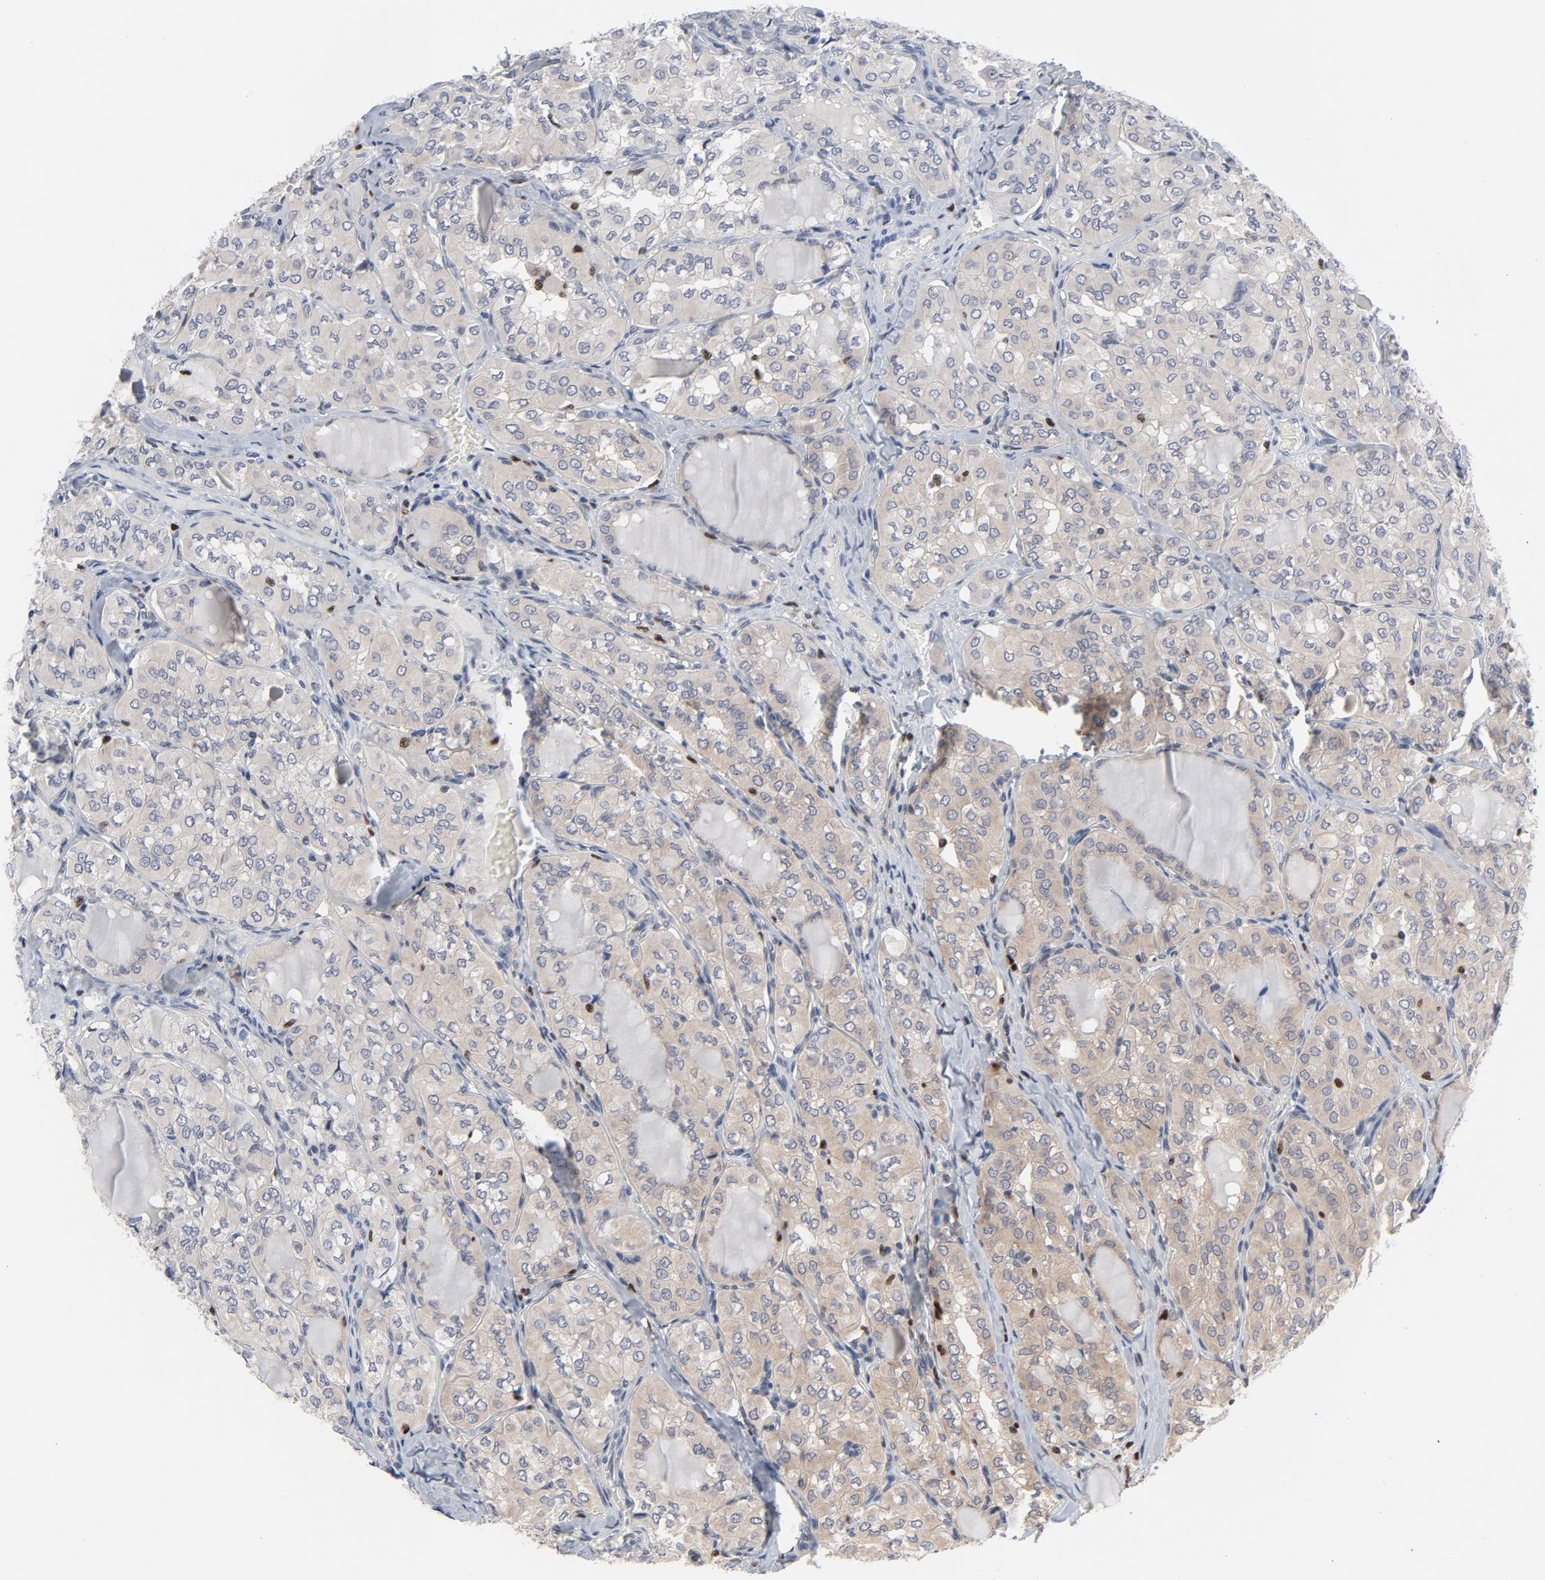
{"staining": {"intensity": "weak", "quantity": "25%-75%", "location": "cytoplasmic/membranous"}, "tissue": "thyroid cancer", "cell_type": "Tumor cells", "image_type": "cancer", "snomed": [{"axis": "morphology", "description": "Papillary adenocarcinoma, NOS"}, {"axis": "topography", "description": "Thyroid gland"}], "caption": "A photomicrograph of human papillary adenocarcinoma (thyroid) stained for a protein displays weak cytoplasmic/membranous brown staining in tumor cells.", "gene": "NFKB1", "patient": {"sex": "male", "age": 20}}